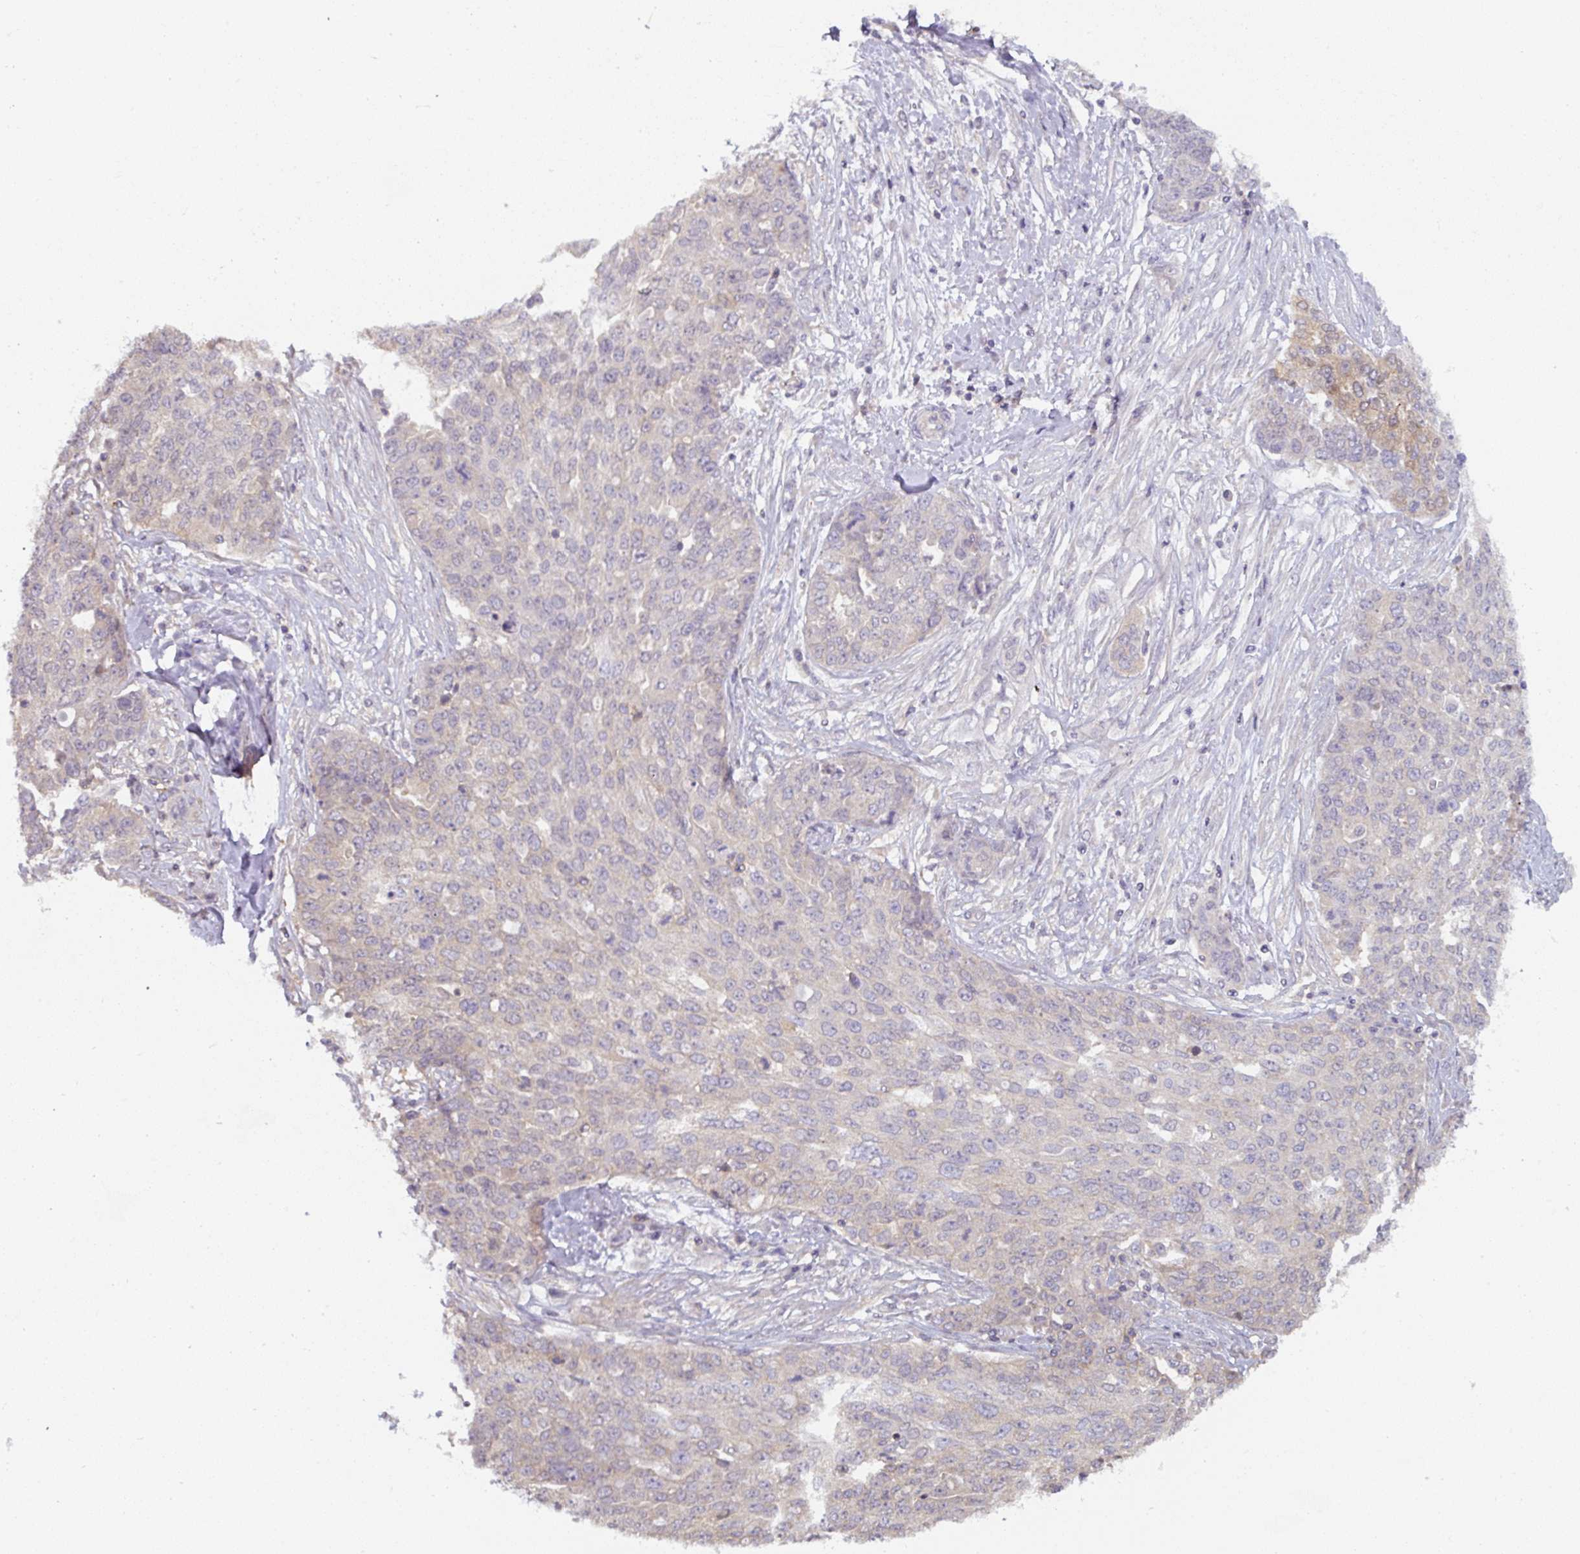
{"staining": {"intensity": "negative", "quantity": "none", "location": "none"}, "tissue": "ovarian cancer", "cell_type": "Tumor cells", "image_type": "cancer", "snomed": [{"axis": "morphology", "description": "Cystadenocarcinoma, serous, NOS"}, {"axis": "topography", "description": "Soft tissue"}, {"axis": "topography", "description": "Ovary"}], "caption": "Histopathology image shows no protein staining in tumor cells of ovarian cancer (serous cystadenocarcinoma) tissue.", "gene": "ST13", "patient": {"sex": "female", "age": 57}}